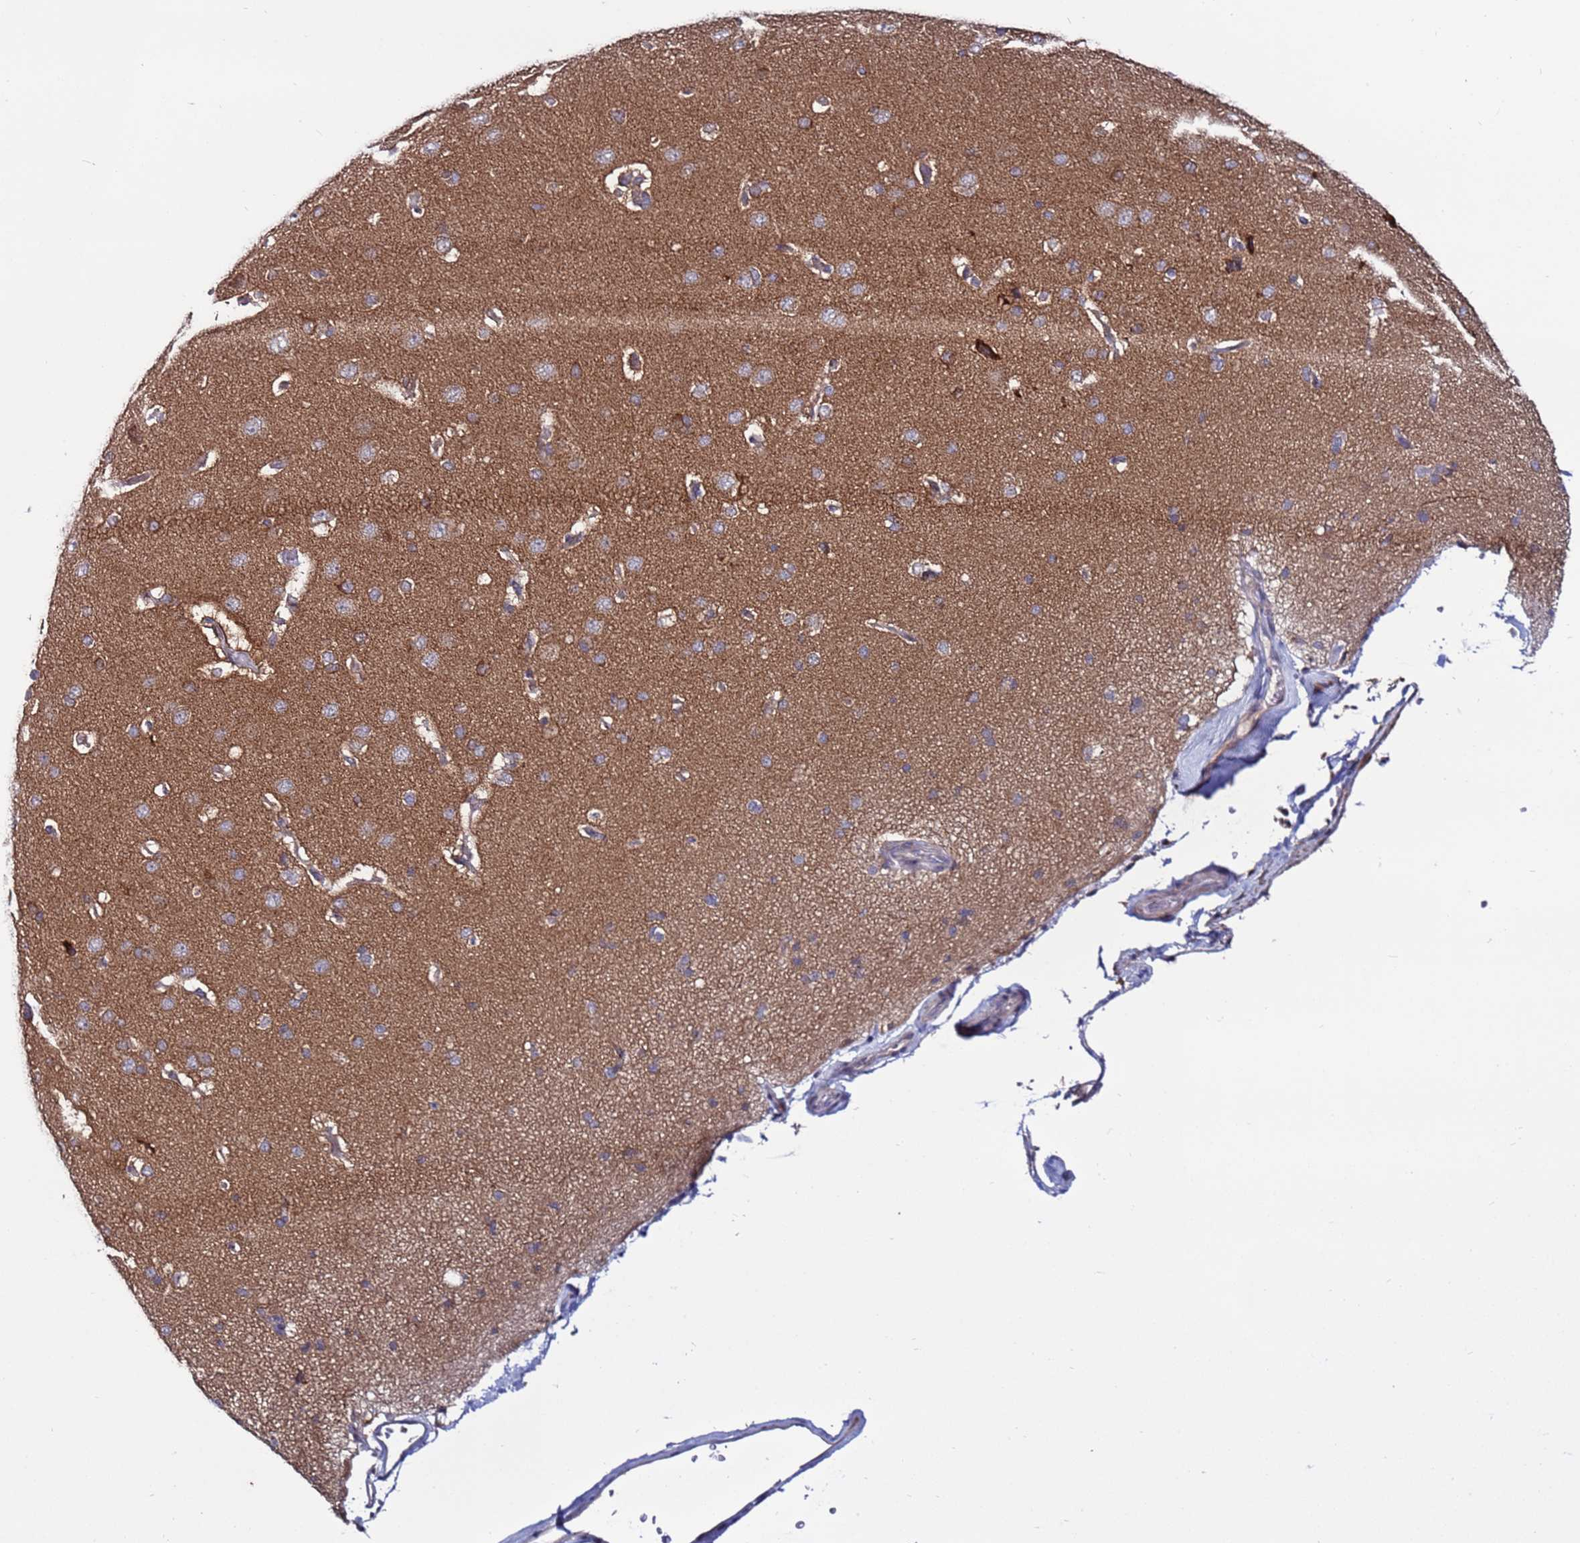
{"staining": {"intensity": "negative", "quantity": "none", "location": "none"}, "tissue": "cerebral cortex", "cell_type": "Endothelial cells", "image_type": "normal", "snomed": [{"axis": "morphology", "description": "Normal tissue, NOS"}, {"axis": "topography", "description": "Cerebral cortex"}], "caption": "Endothelial cells show no significant positivity in benign cerebral cortex. The staining was performed using DAB to visualize the protein expression in brown, while the nuclei were stained in blue with hematoxylin (Magnification: 20x).", "gene": "TMEM176B", "patient": {"sex": "male", "age": 62}}